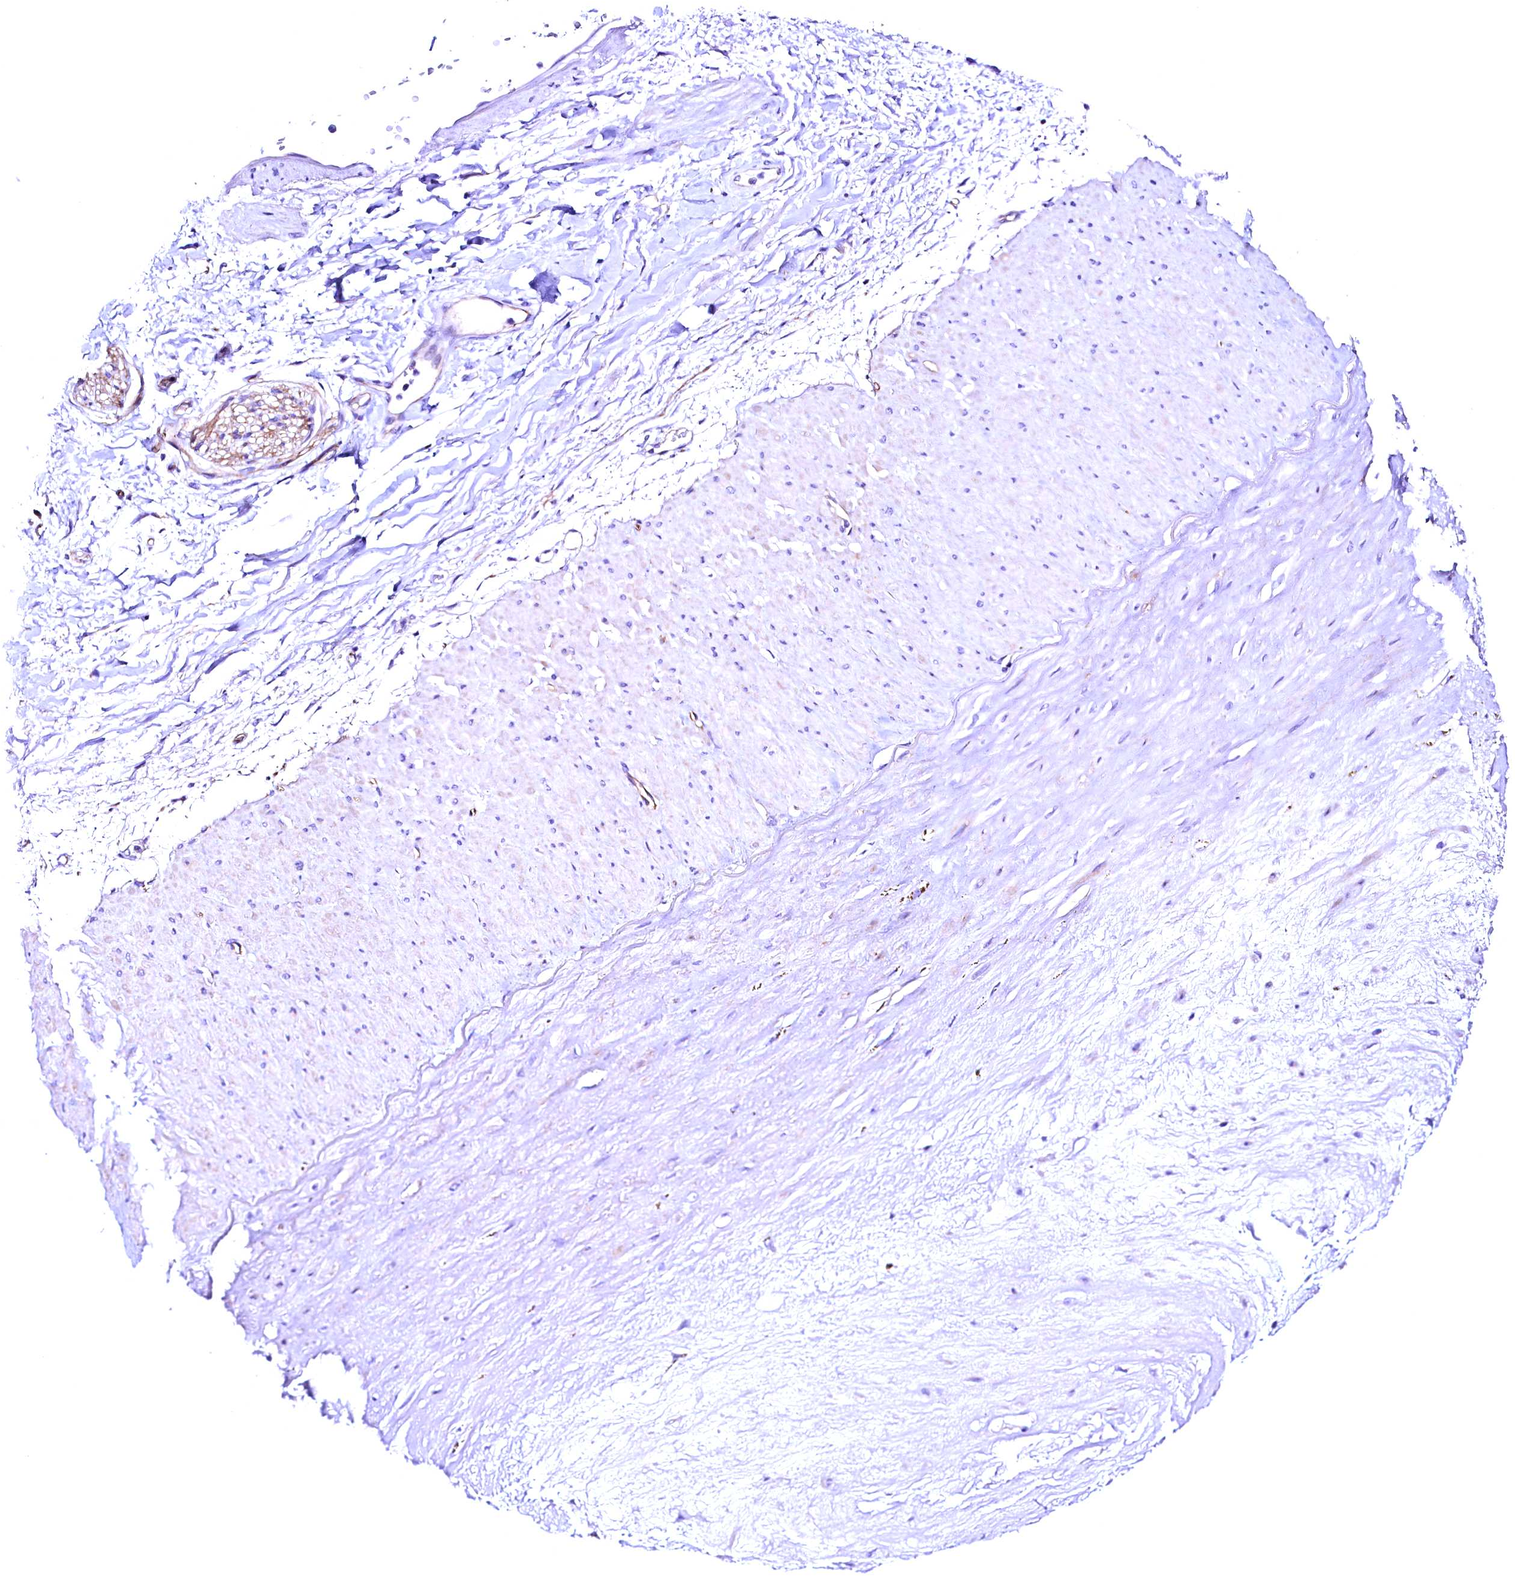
{"staining": {"intensity": "negative", "quantity": "none", "location": "none"}, "tissue": "adipose tissue", "cell_type": "Adipocytes", "image_type": "normal", "snomed": [{"axis": "morphology", "description": "Normal tissue, NOS"}, {"axis": "topography", "description": "Soft tissue"}], "caption": "Immunohistochemical staining of normal adipose tissue displays no significant expression in adipocytes. (DAB immunohistochemistry, high magnification).", "gene": "SLF1", "patient": {"sex": "male", "age": 72}}